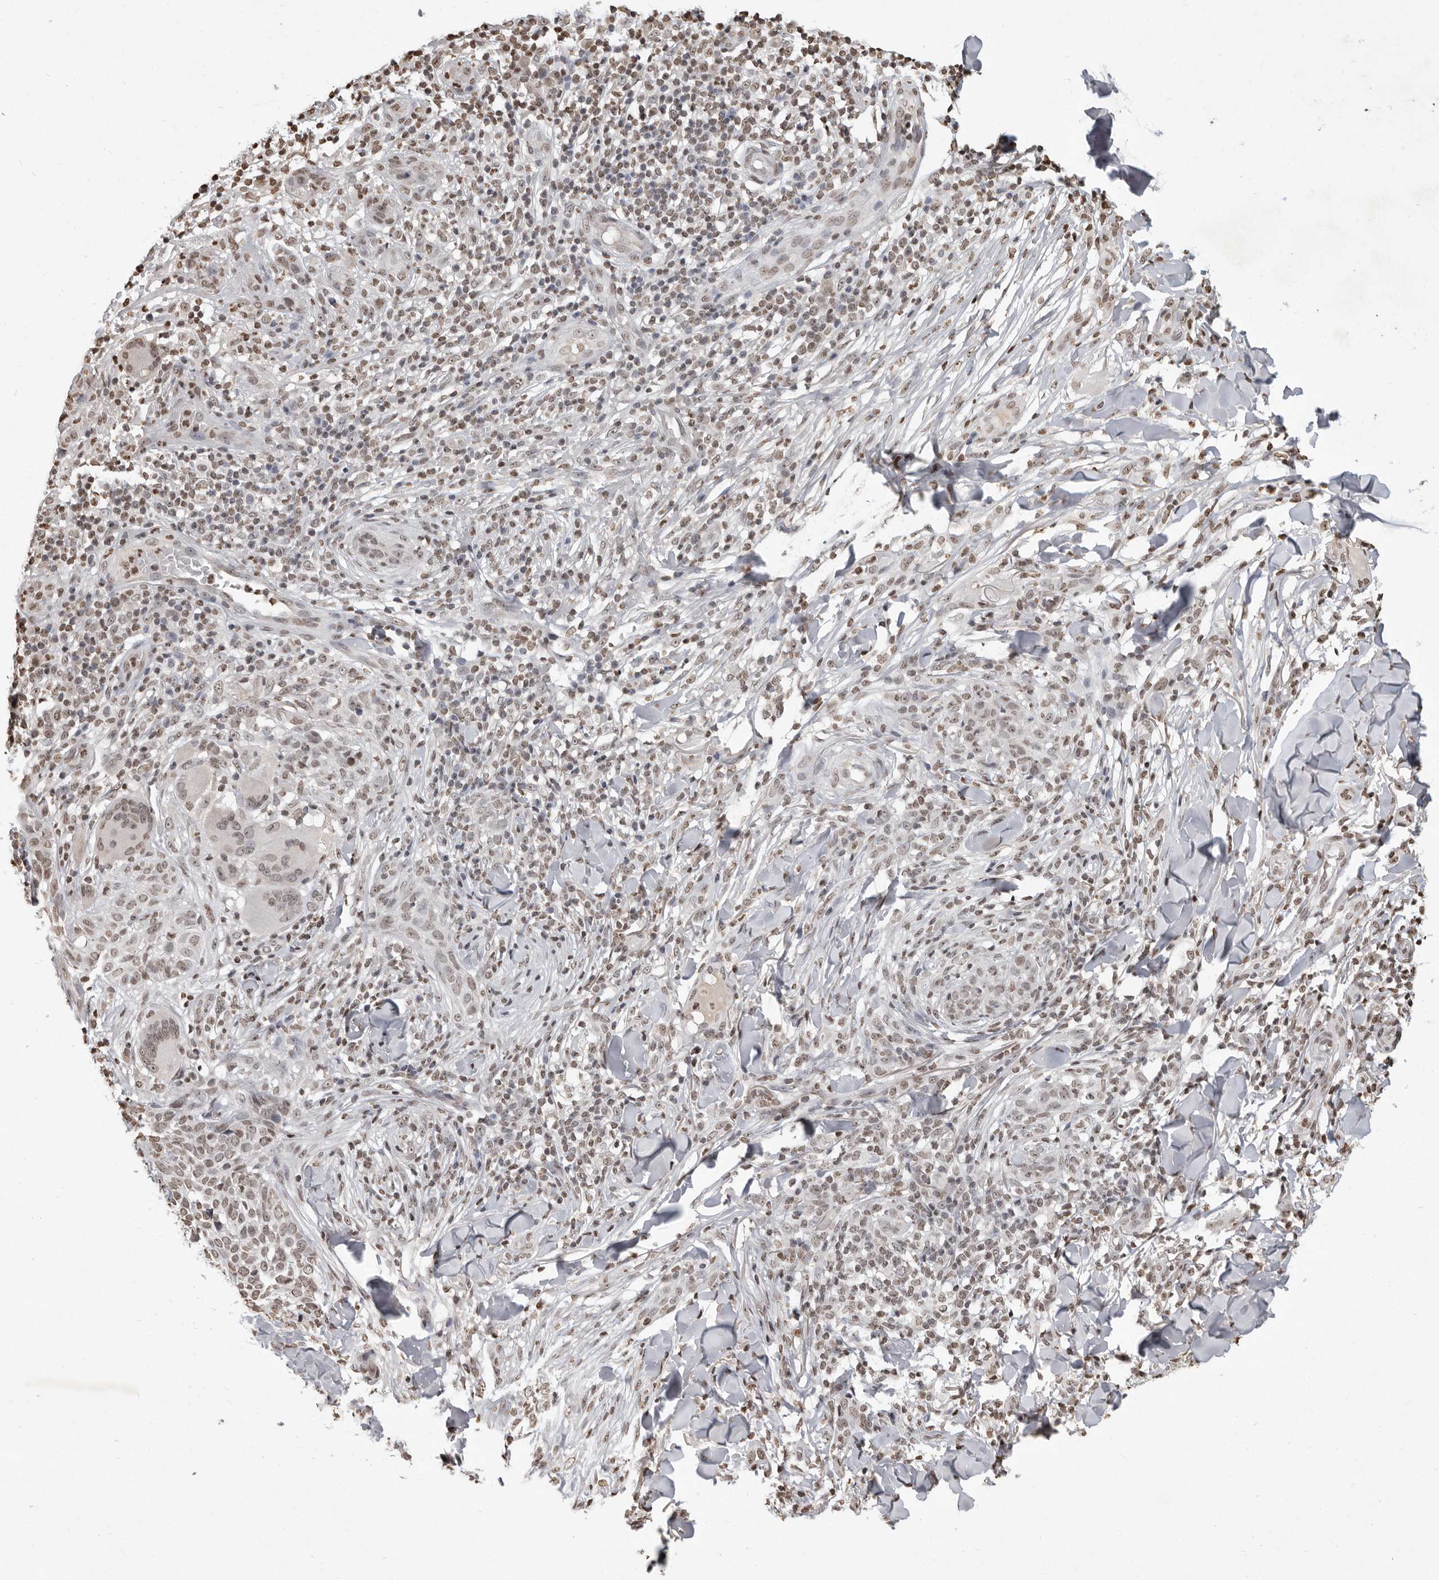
{"staining": {"intensity": "weak", "quantity": "25%-75%", "location": "nuclear"}, "tissue": "skin cancer", "cell_type": "Tumor cells", "image_type": "cancer", "snomed": [{"axis": "morphology", "description": "Normal tissue, NOS"}, {"axis": "morphology", "description": "Basal cell carcinoma"}, {"axis": "topography", "description": "Skin"}], "caption": "Weak nuclear positivity is present in approximately 25%-75% of tumor cells in skin cancer (basal cell carcinoma). (Brightfield microscopy of DAB IHC at high magnification).", "gene": "WDR45", "patient": {"sex": "male", "age": 67}}